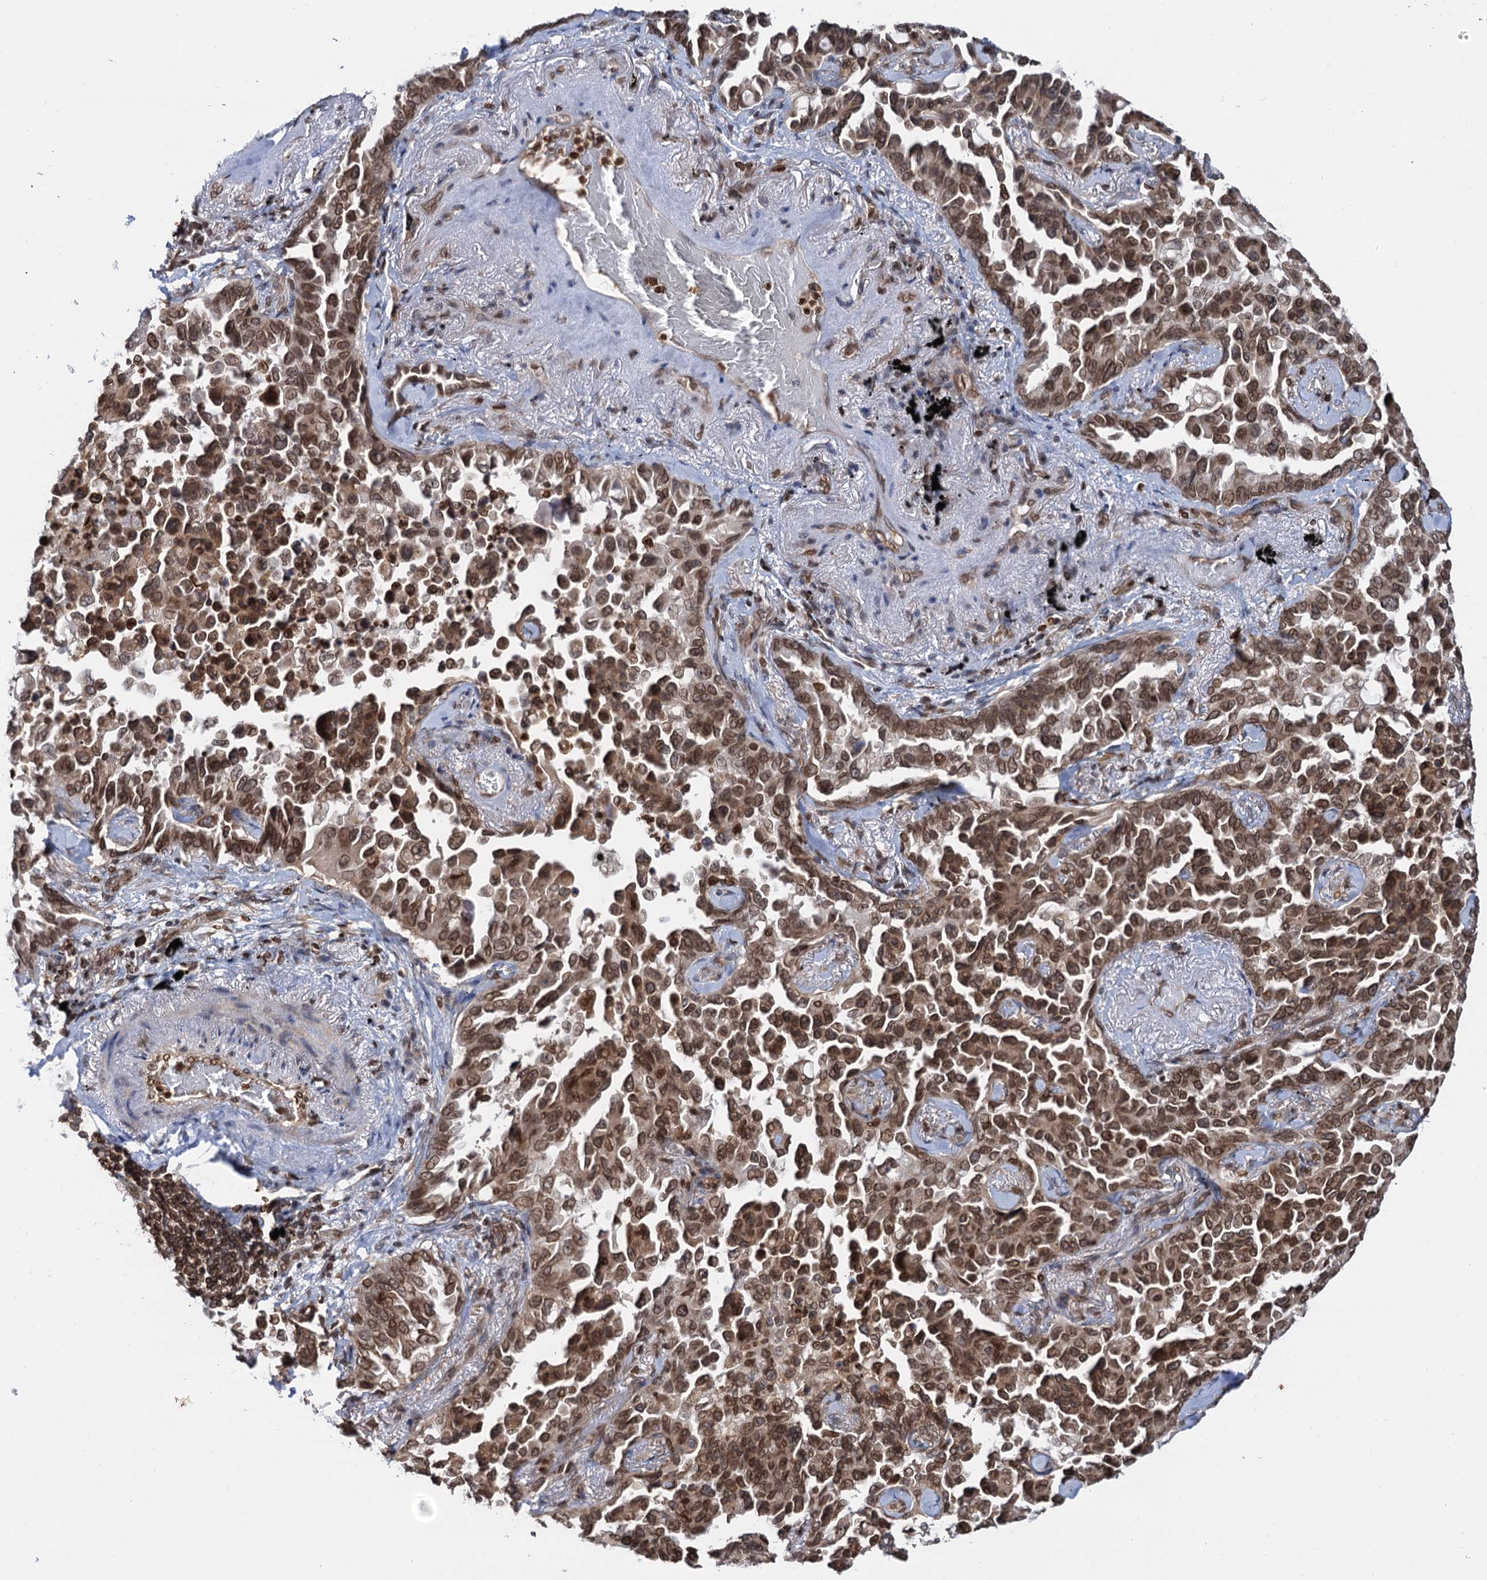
{"staining": {"intensity": "moderate", "quantity": ">75%", "location": "cytoplasmic/membranous,nuclear"}, "tissue": "lung cancer", "cell_type": "Tumor cells", "image_type": "cancer", "snomed": [{"axis": "morphology", "description": "Adenocarcinoma, NOS"}, {"axis": "topography", "description": "Lung"}], "caption": "High-power microscopy captured an IHC micrograph of adenocarcinoma (lung), revealing moderate cytoplasmic/membranous and nuclear positivity in about >75% of tumor cells.", "gene": "ZC3H13", "patient": {"sex": "female", "age": 67}}